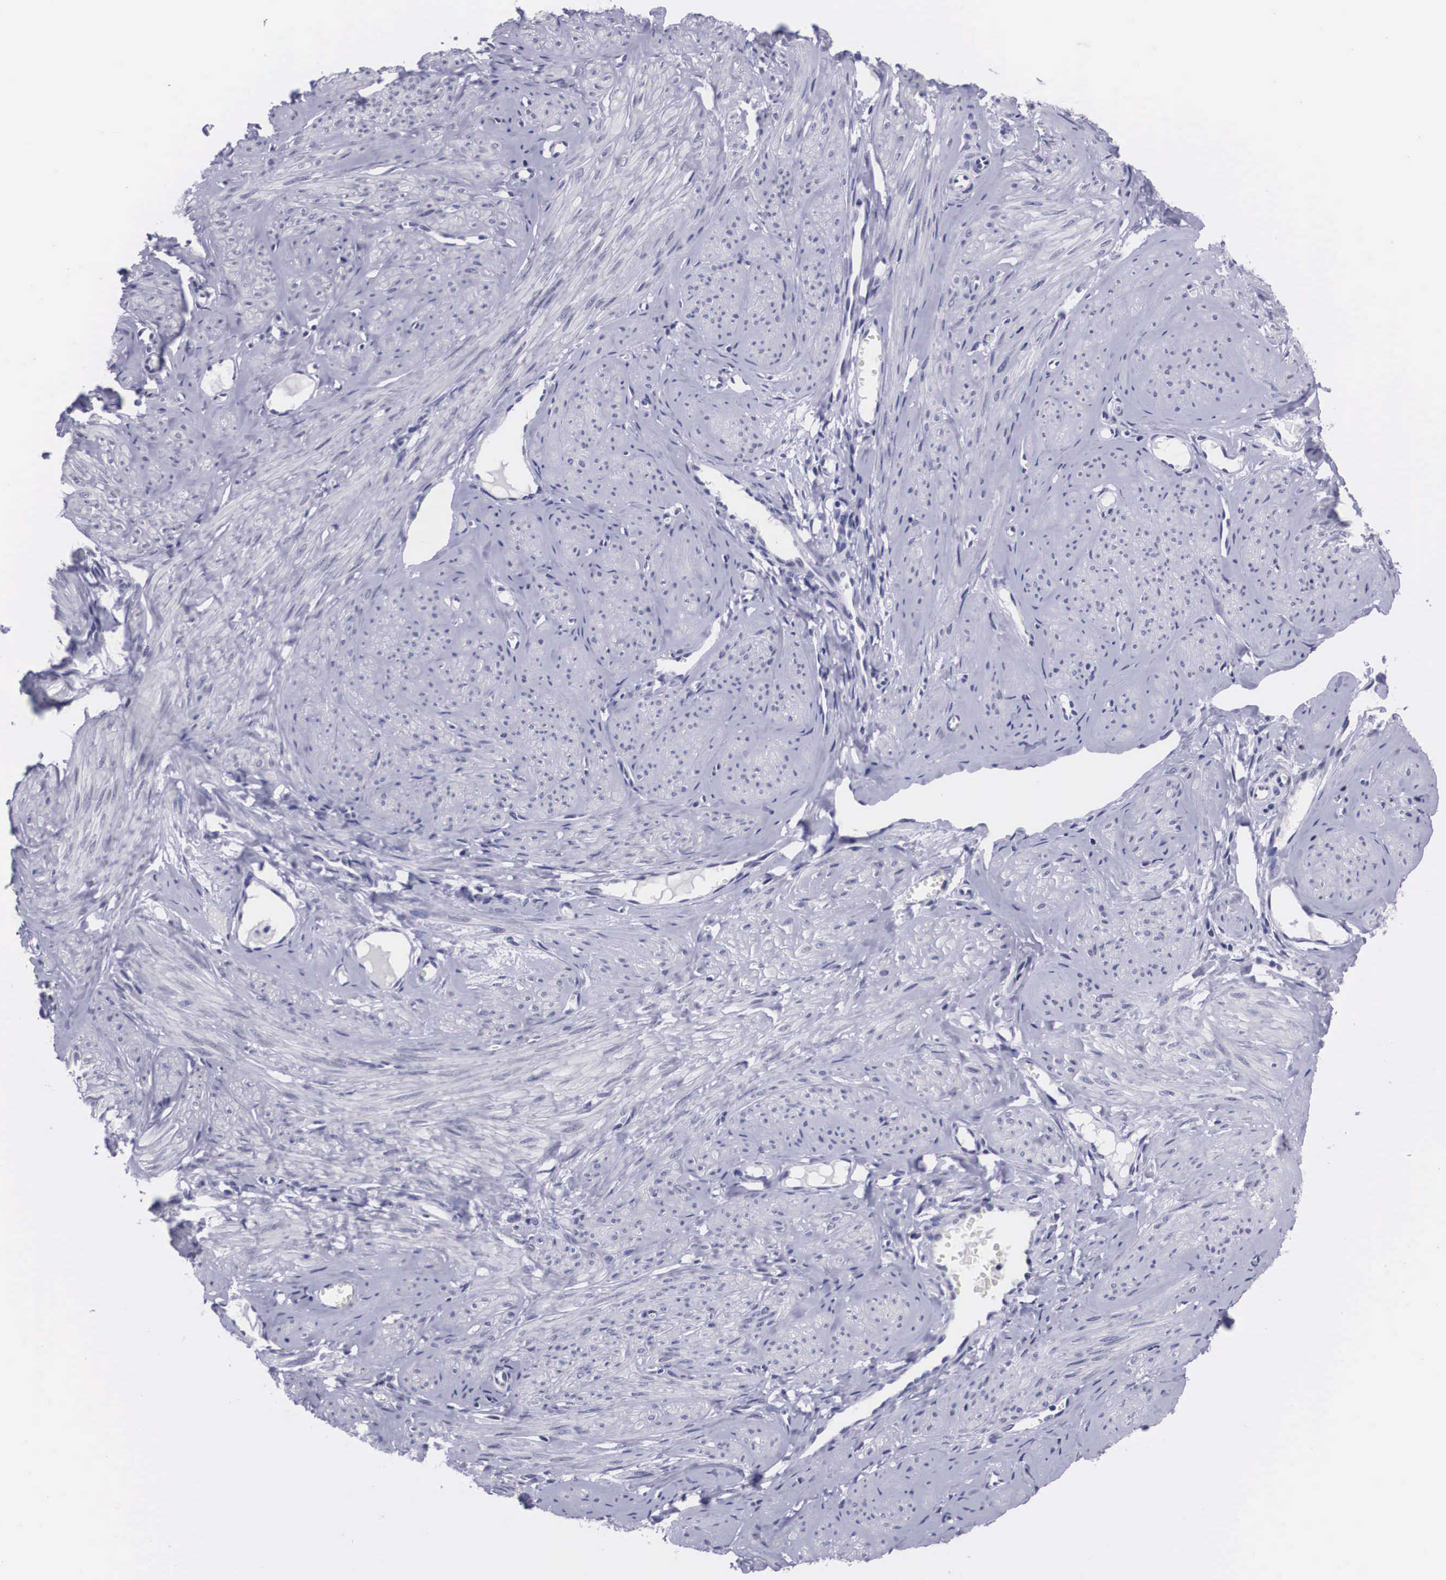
{"staining": {"intensity": "negative", "quantity": "none", "location": "none"}, "tissue": "smooth muscle", "cell_type": "Smooth muscle cells", "image_type": "normal", "snomed": [{"axis": "morphology", "description": "Normal tissue, NOS"}, {"axis": "topography", "description": "Uterus"}], "caption": "Protein analysis of normal smooth muscle demonstrates no significant staining in smooth muscle cells.", "gene": "C22orf31", "patient": {"sex": "female", "age": 45}}